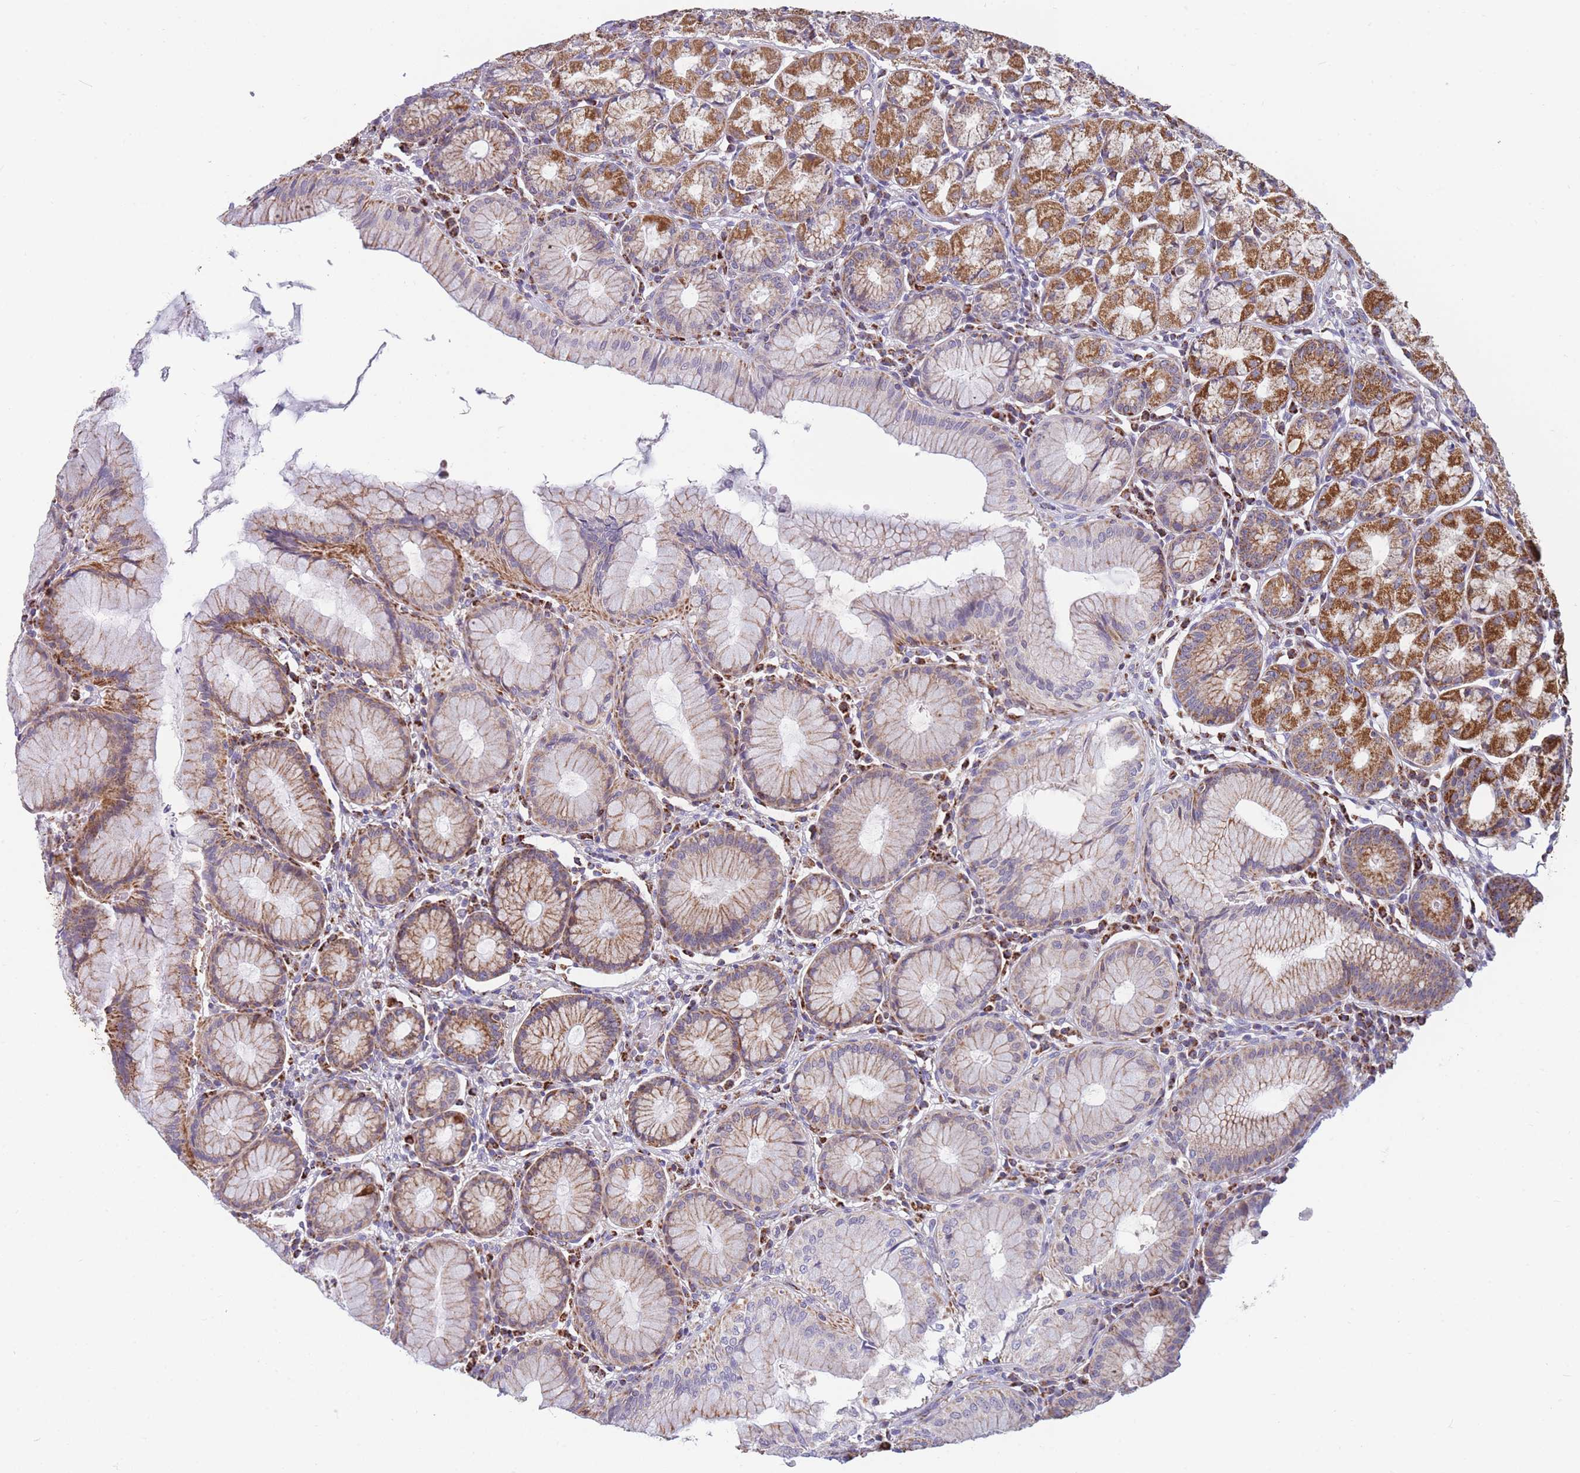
{"staining": {"intensity": "strong", "quantity": "25%-75%", "location": "cytoplasmic/membranous"}, "tissue": "stomach", "cell_type": "Glandular cells", "image_type": "normal", "snomed": [{"axis": "morphology", "description": "Normal tissue, NOS"}, {"axis": "topography", "description": "Stomach"}], "caption": "The immunohistochemical stain highlights strong cytoplasmic/membranous expression in glandular cells of unremarkable stomach. (DAB (3,3'-diaminobenzidine) = brown stain, brightfield microscopy at high magnification).", "gene": "DDX49", "patient": {"sex": "male", "age": 55}}